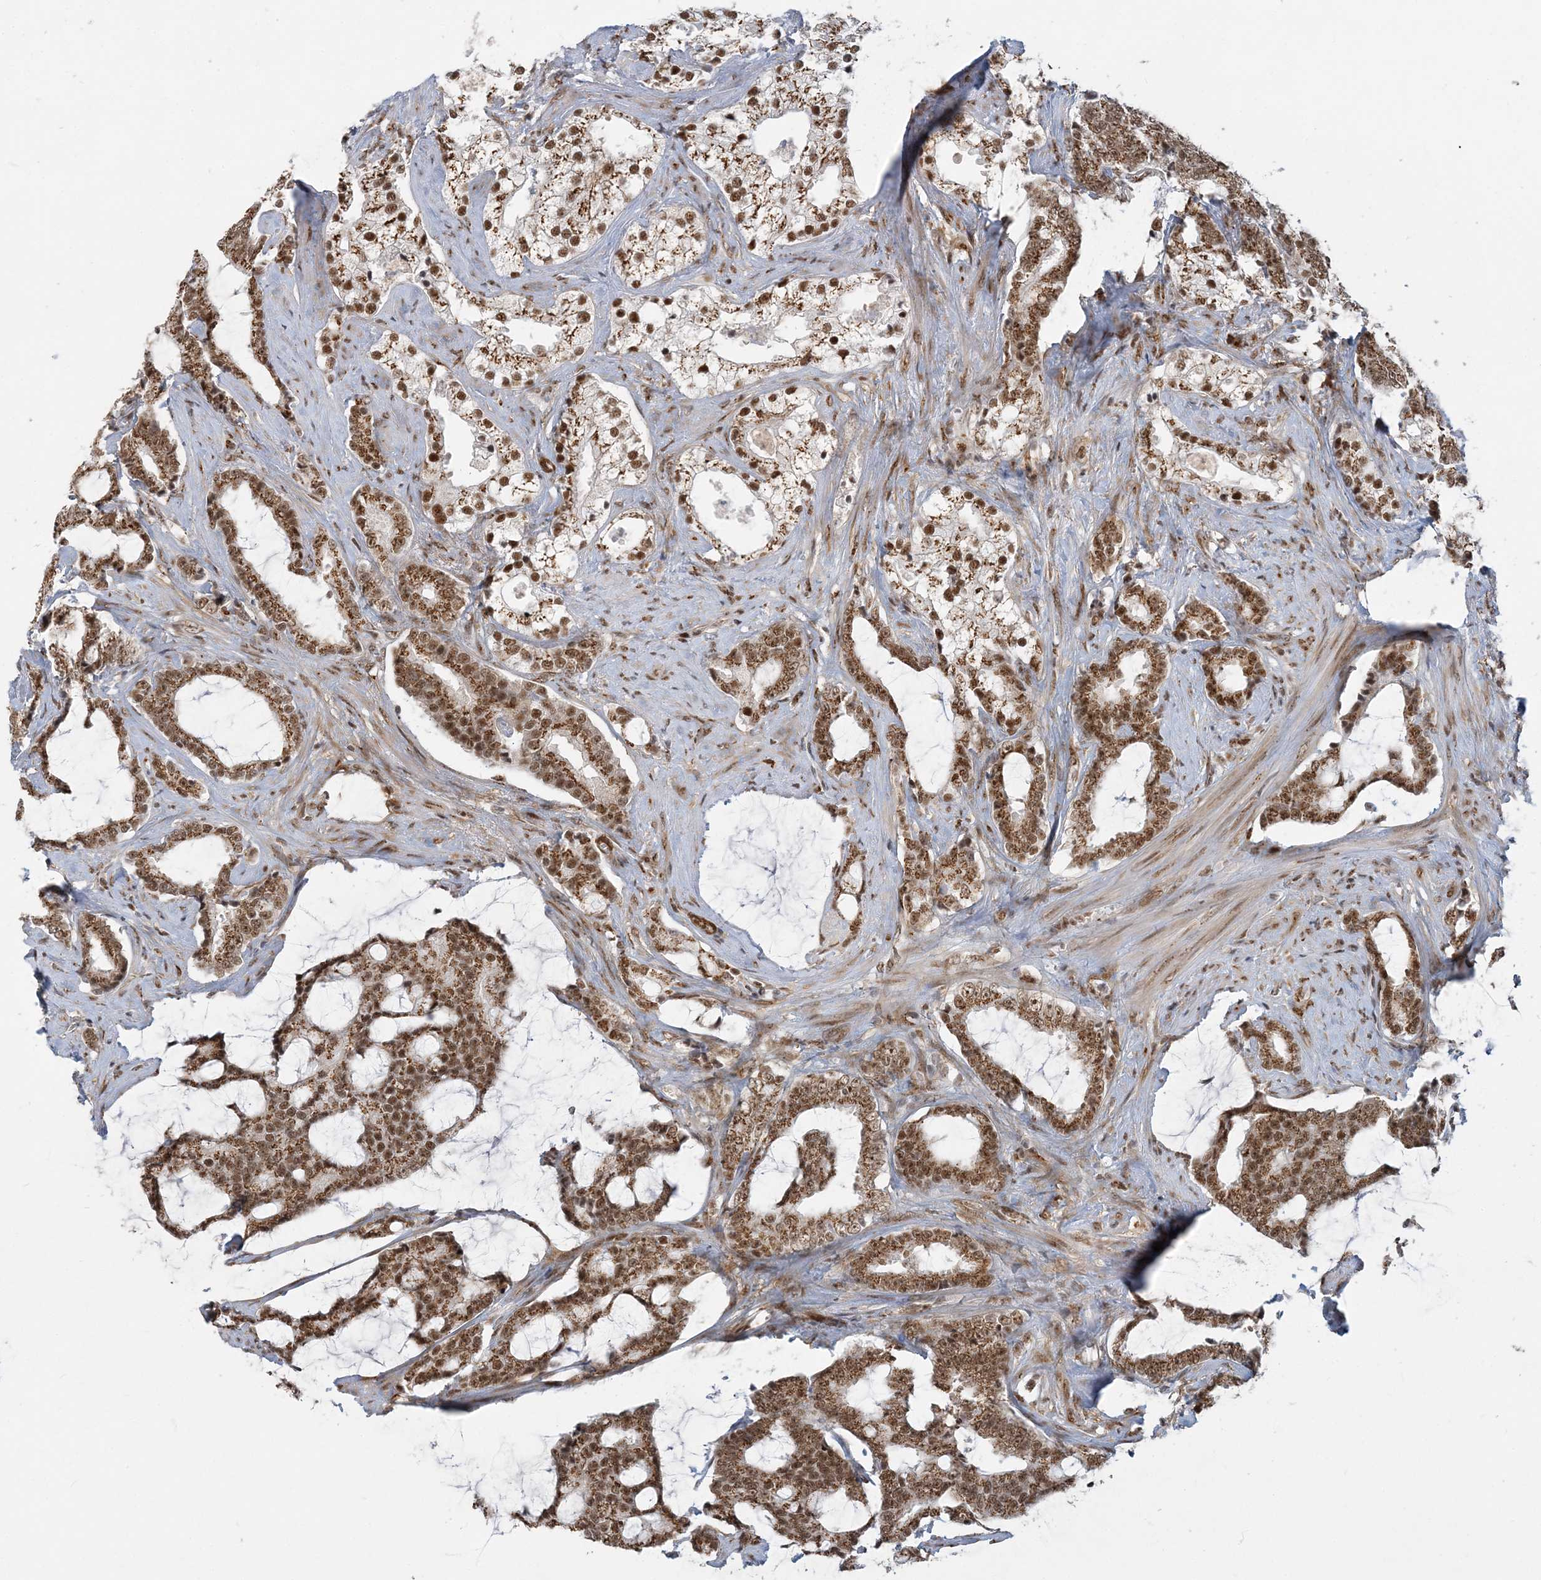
{"staining": {"intensity": "strong", "quantity": ">75%", "location": "cytoplasmic/membranous,nuclear"}, "tissue": "prostate cancer", "cell_type": "Tumor cells", "image_type": "cancer", "snomed": [{"axis": "morphology", "description": "Adenocarcinoma, Low grade"}, {"axis": "topography", "description": "Prostate"}], "caption": "Adenocarcinoma (low-grade) (prostate) stained for a protein (brown) reveals strong cytoplasmic/membranous and nuclear positive positivity in approximately >75% of tumor cells.", "gene": "PLRG1", "patient": {"sex": "male", "age": 58}}